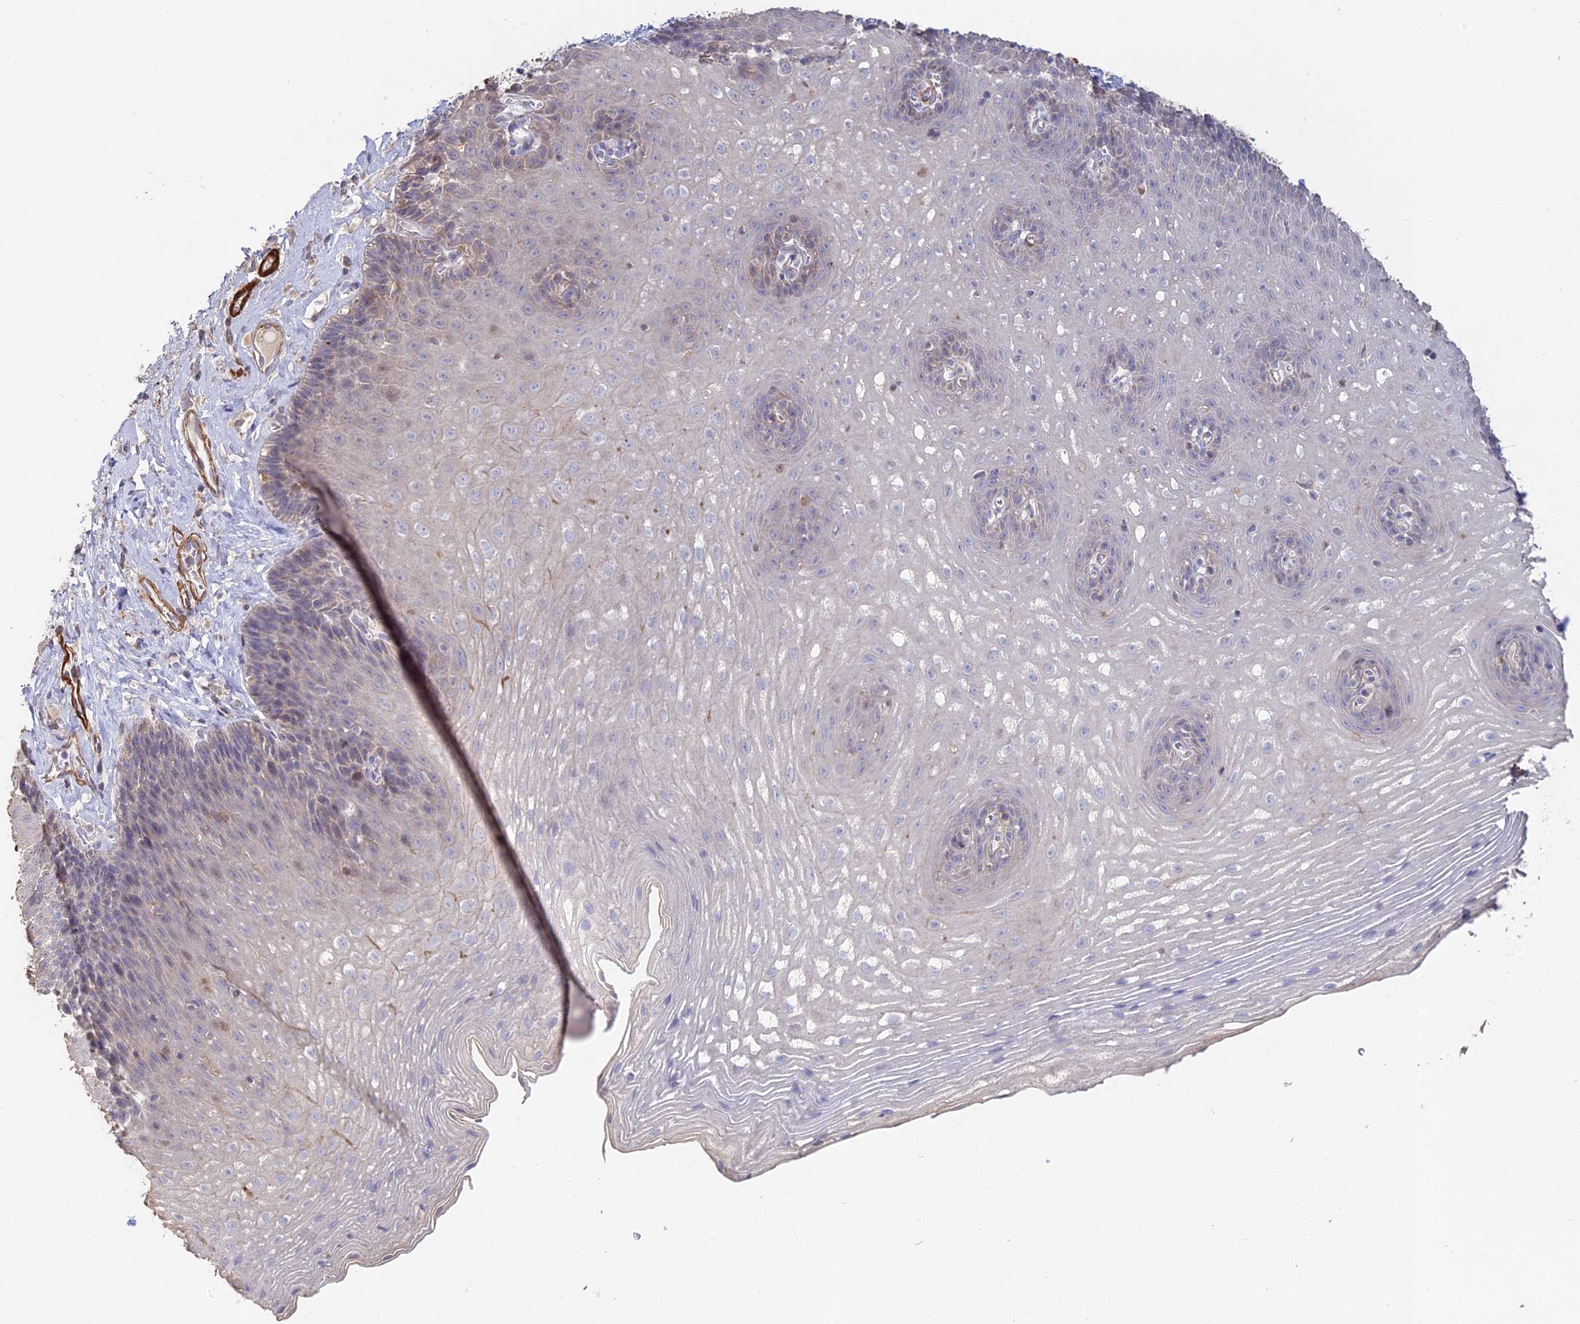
{"staining": {"intensity": "negative", "quantity": "none", "location": "none"}, "tissue": "esophagus", "cell_type": "Squamous epithelial cells", "image_type": "normal", "snomed": [{"axis": "morphology", "description": "Normal tissue, NOS"}, {"axis": "topography", "description": "Esophagus"}], "caption": "Immunohistochemistry micrograph of normal human esophagus stained for a protein (brown), which exhibits no positivity in squamous epithelial cells.", "gene": "CCDC154", "patient": {"sex": "female", "age": 66}}